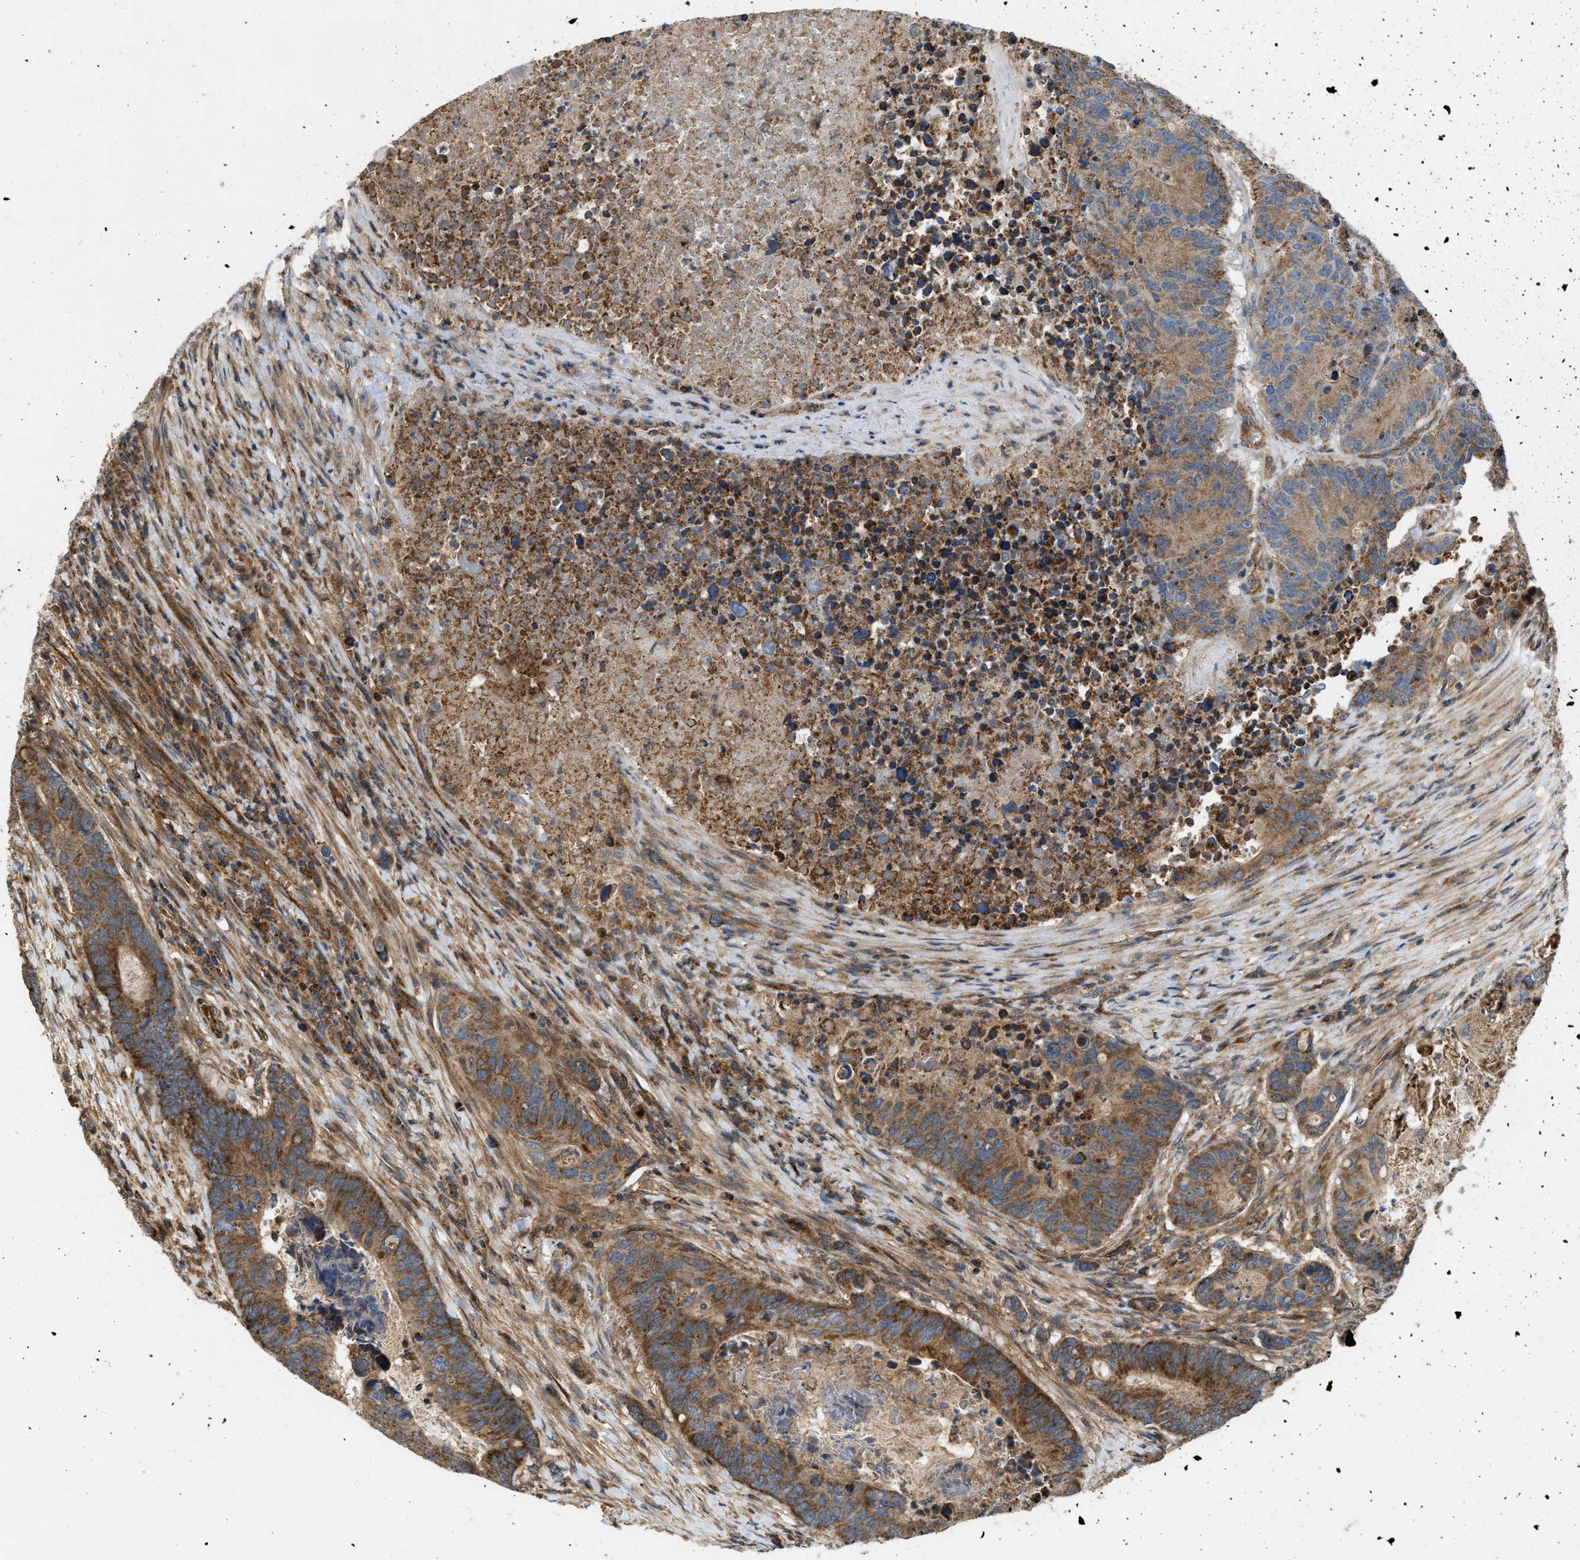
{"staining": {"intensity": "strong", "quantity": ">75%", "location": "cytoplasmic/membranous"}, "tissue": "colorectal cancer", "cell_type": "Tumor cells", "image_type": "cancer", "snomed": [{"axis": "morphology", "description": "Adenocarcinoma, NOS"}, {"axis": "topography", "description": "Colon"}], "caption": "Immunohistochemistry micrograph of neoplastic tissue: colorectal adenocarcinoma stained using immunohistochemistry (IHC) displays high levels of strong protein expression localized specifically in the cytoplasmic/membranous of tumor cells, appearing as a cytoplasmic/membranous brown color.", "gene": "GNB4", "patient": {"sex": "male", "age": 87}}